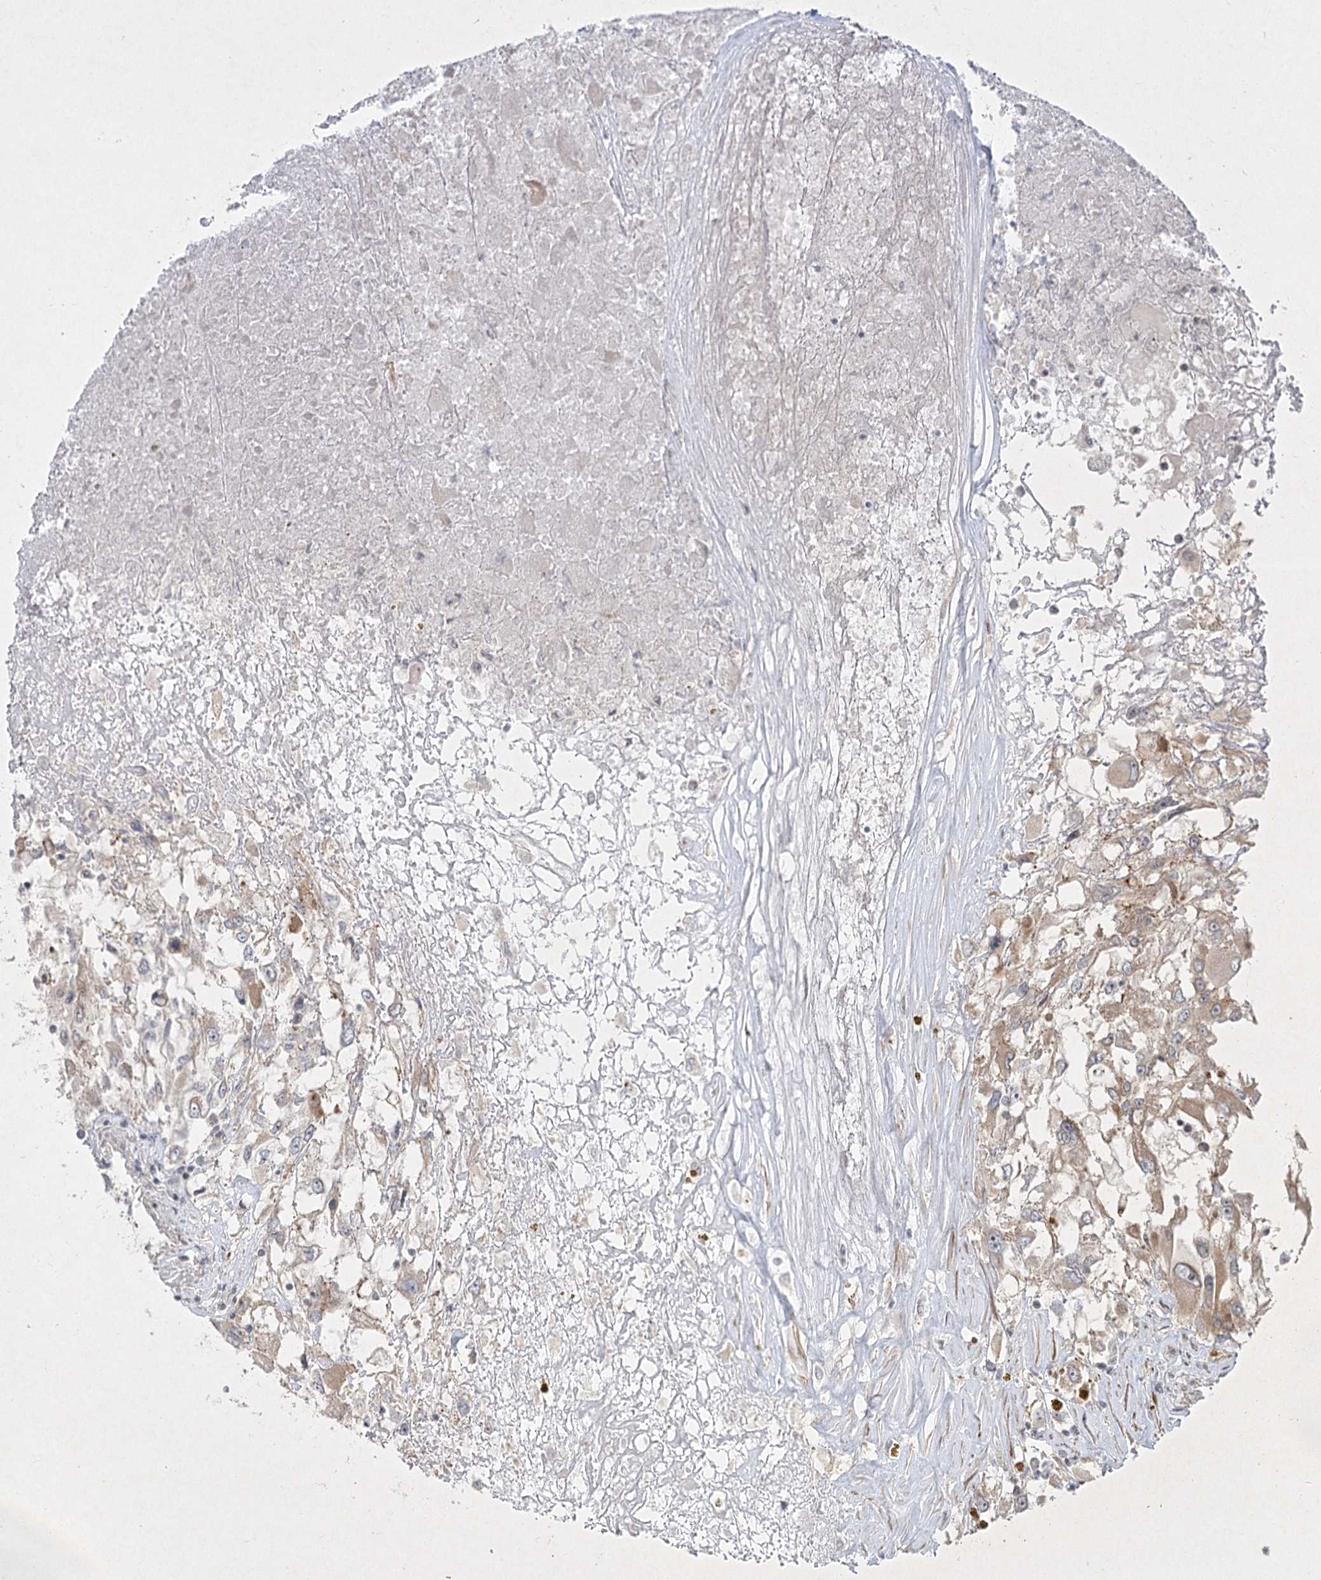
{"staining": {"intensity": "weak", "quantity": "25%-75%", "location": "cytoplasmic/membranous"}, "tissue": "renal cancer", "cell_type": "Tumor cells", "image_type": "cancer", "snomed": [{"axis": "morphology", "description": "Adenocarcinoma, NOS"}, {"axis": "topography", "description": "Kidney"}], "caption": "A brown stain highlights weak cytoplasmic/membranous staining of a protein in renal cancer tumor cells.", "gene": "SH2D3A", "patient": {"sex": "female", "age": 52}}